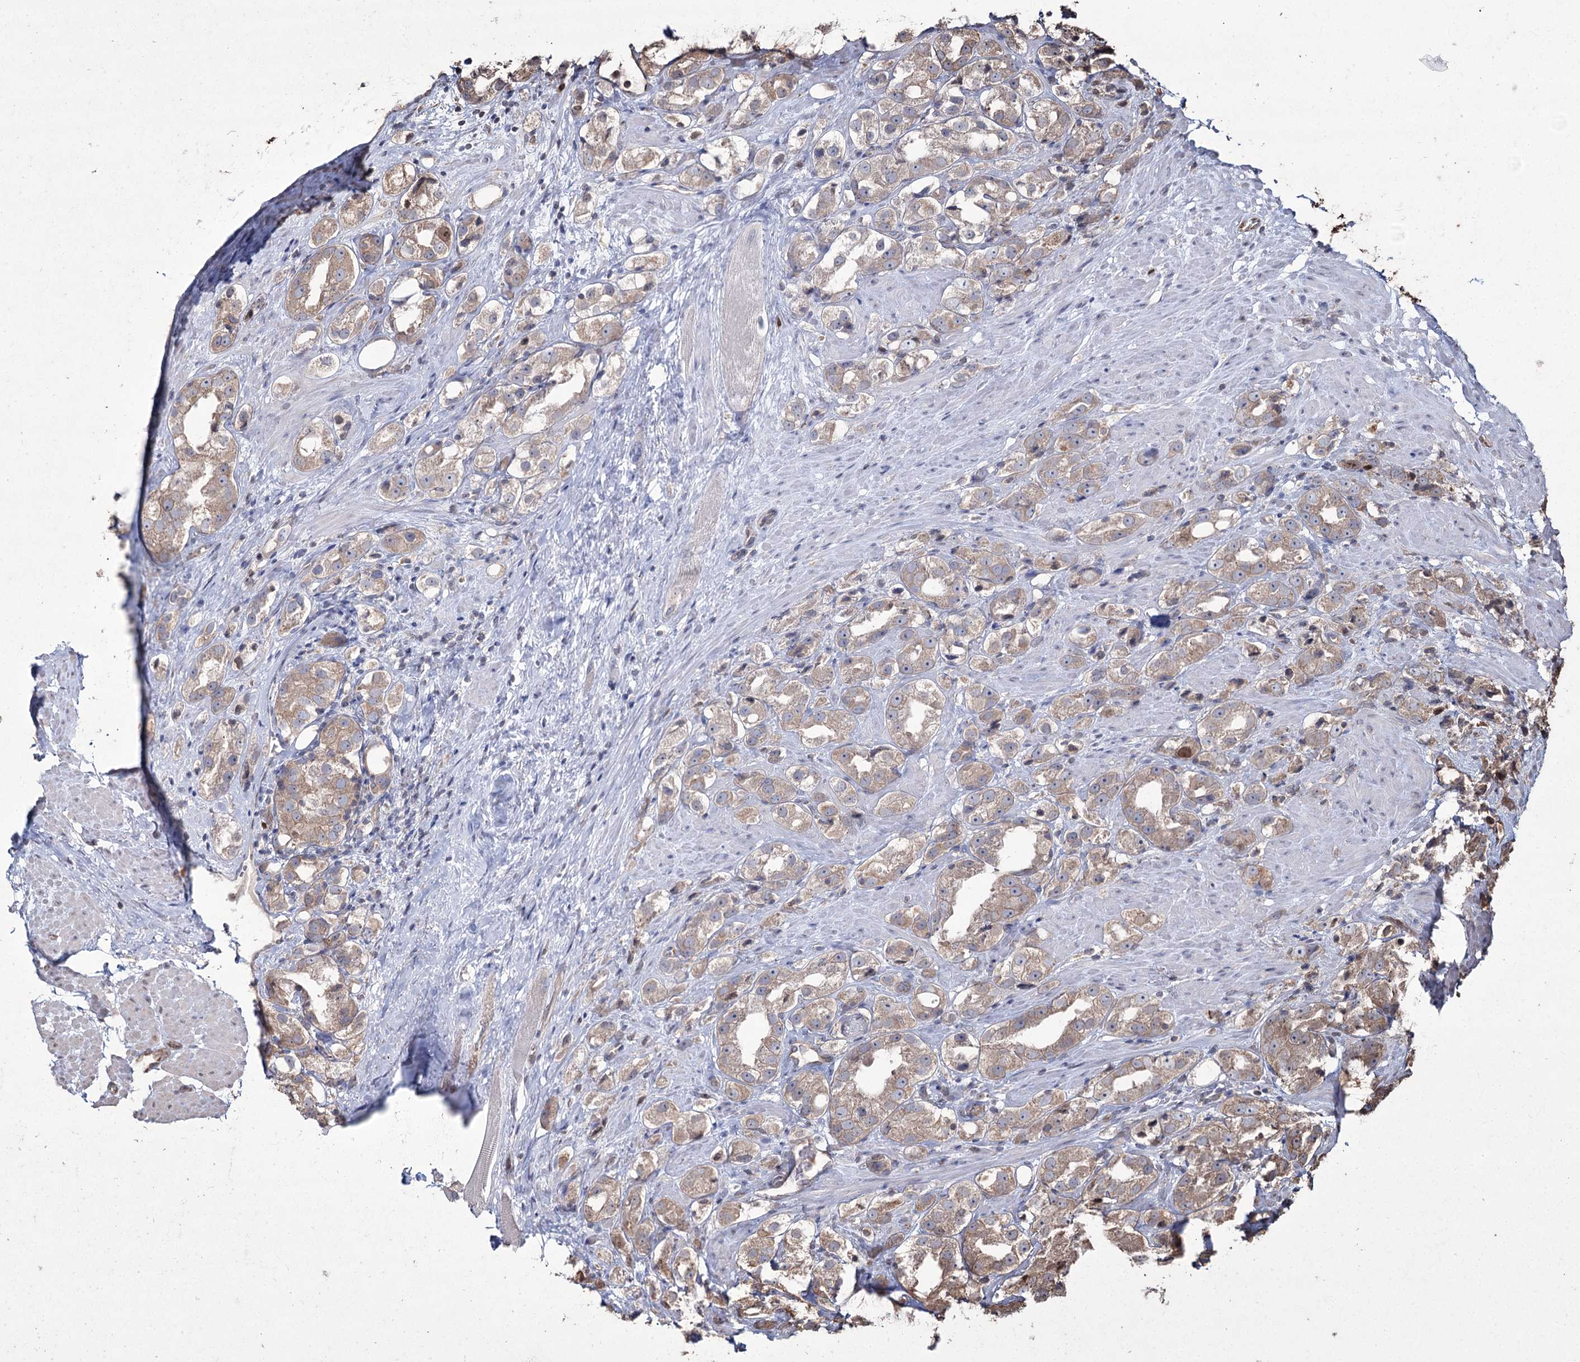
{"staining": {"intensity": "weak", "quantity": "25%-75%", "location": "cytoplasmic/membranous"}, "tissue": "prostate cancer", "cell_type": "Tumor cells", "image_type": "cancer", "snomed": [{"axis": "morphology", "description": "Adenocarcinoma, NOS"}, {"axis": "topography", "description": "Prostate"}], "caption": "Immunohistochemistry of human prostate cancer (adenocarcinoma) exhibits low levels of weak cytoplasmic/membranous expression in about 25%-75% of tumor cells.", "gene": "PRC1", "patient": {"sex": "male", "age": 79}}